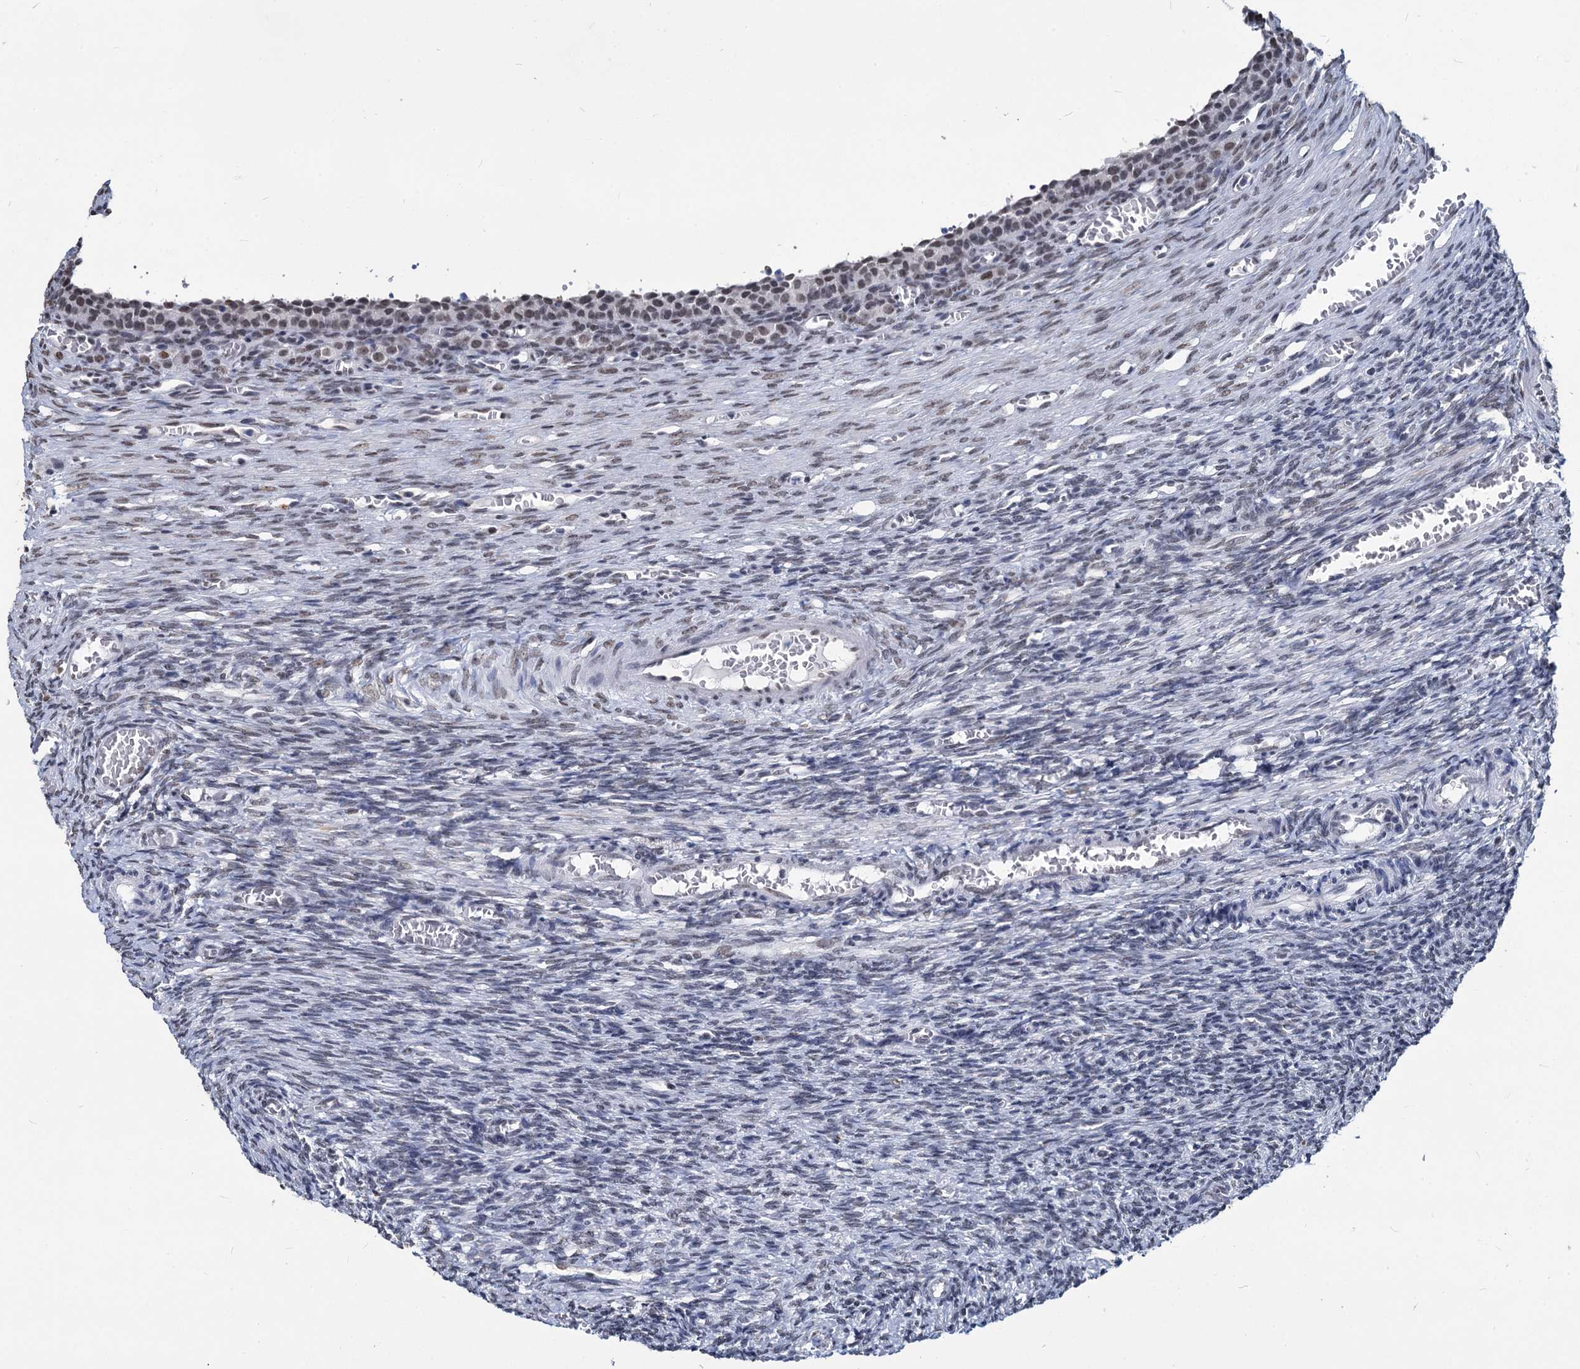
{"staining": {"intensity": "weak", "quantity": ">75%", "location": "cytoplasmic/membranous,nuclear"}, "tissue": "ovary", "cell_type": "Follicle cells", "image_type": "normal", "snomed": [{"axis": "morphology", "description": "Normal tissue, NOS"}, {"axis": "topography", "description": "Ovary"}], "caption": "IHC (DAB) staining of benign human ovary shows weak cytoplasmic/membranous,nuclear protein expression in about >75% of follicle cells.", "gene": "PARPBP", "patient": {"sex": "female", "age": 27}}